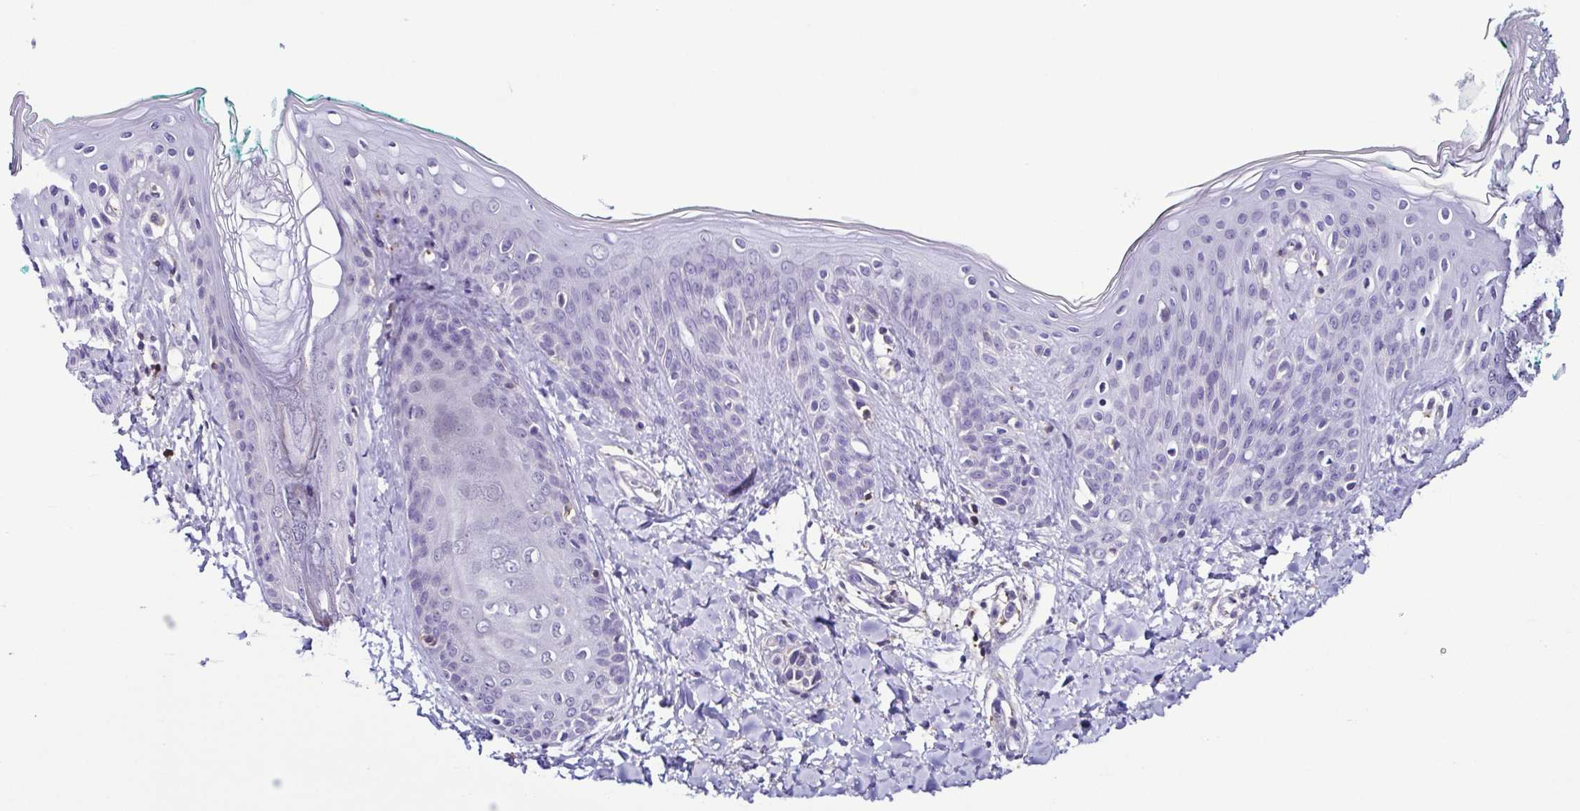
{"staining": {"intensity": "negative", "quantity": "none", "location": "none"}, "tissue": "skin", "cell_type": "Fibroblasts", "image_type": "normal", "snomed": [{"axis": "morphology", "description": "Normal tissue, NOS"}, {"axis": "topography", "description": "Skin"}], "caption": "Immunohistochemistry of unremarkable skin shows no expression in fibroblasts. (DAB (3,3'-diaminobenzidine) immunohistochemistry (IHC), high magnification).", "gene": "TNNT2", "patient": {"sex": "male", "age": 16}}